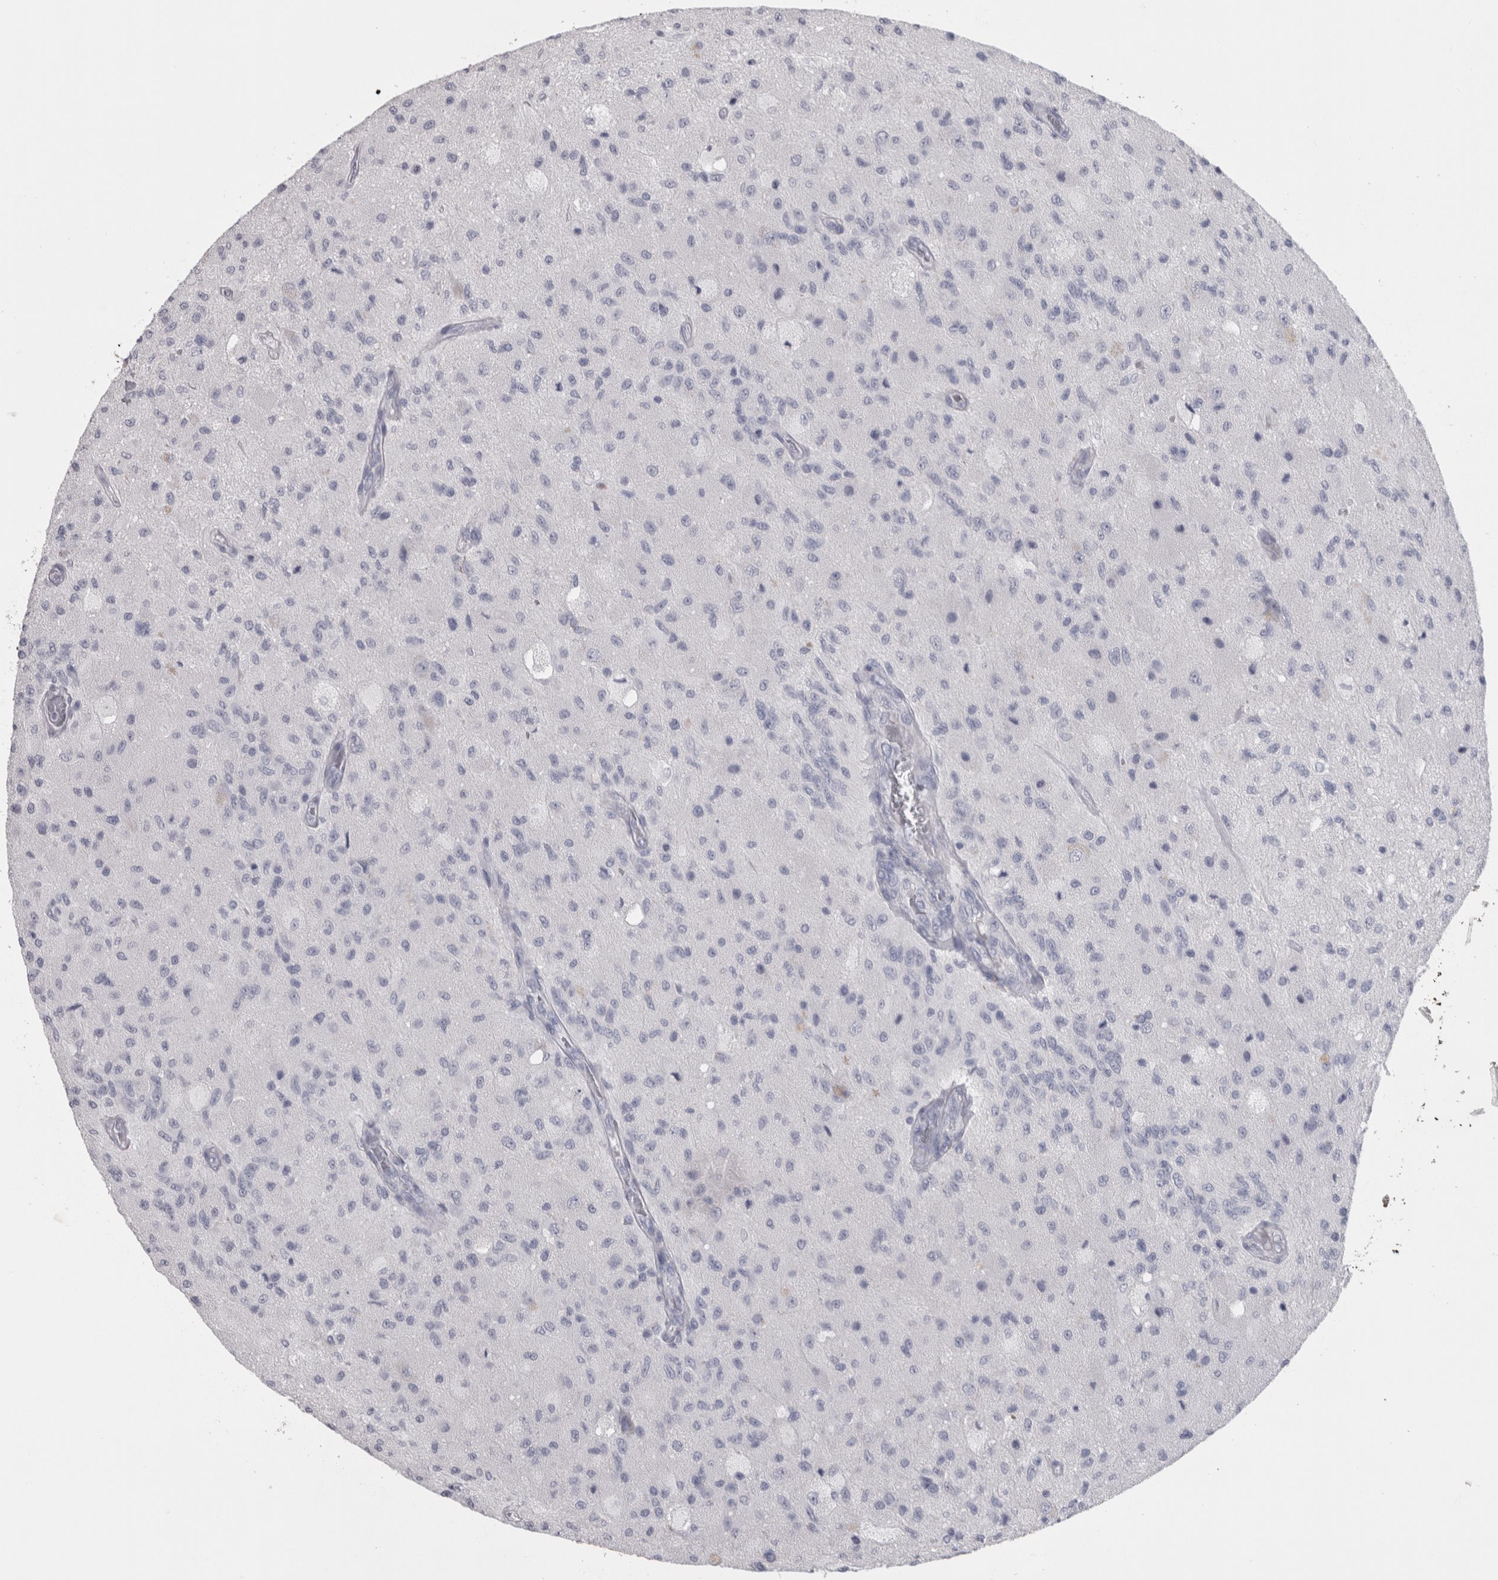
{"staining": {"intensity": "negative", "quantity": "none", "location": "none"}, "tissue": "glioma", "cell_type": "Tumor cells", "image_type": "cancer", "snomed": [{"axis": "morphology", "description": "Normal tissue, NOS"}, {"axis": "morphology", "description": "Glioma, malignant, High grade"}, {"axis": "topography", "description": "Cerebral cortex"}], "caption": "There is no significant staining in tumor cells of glioma.", "gene": "MSMB", "patient": {"sex": "male", "age": 77}}